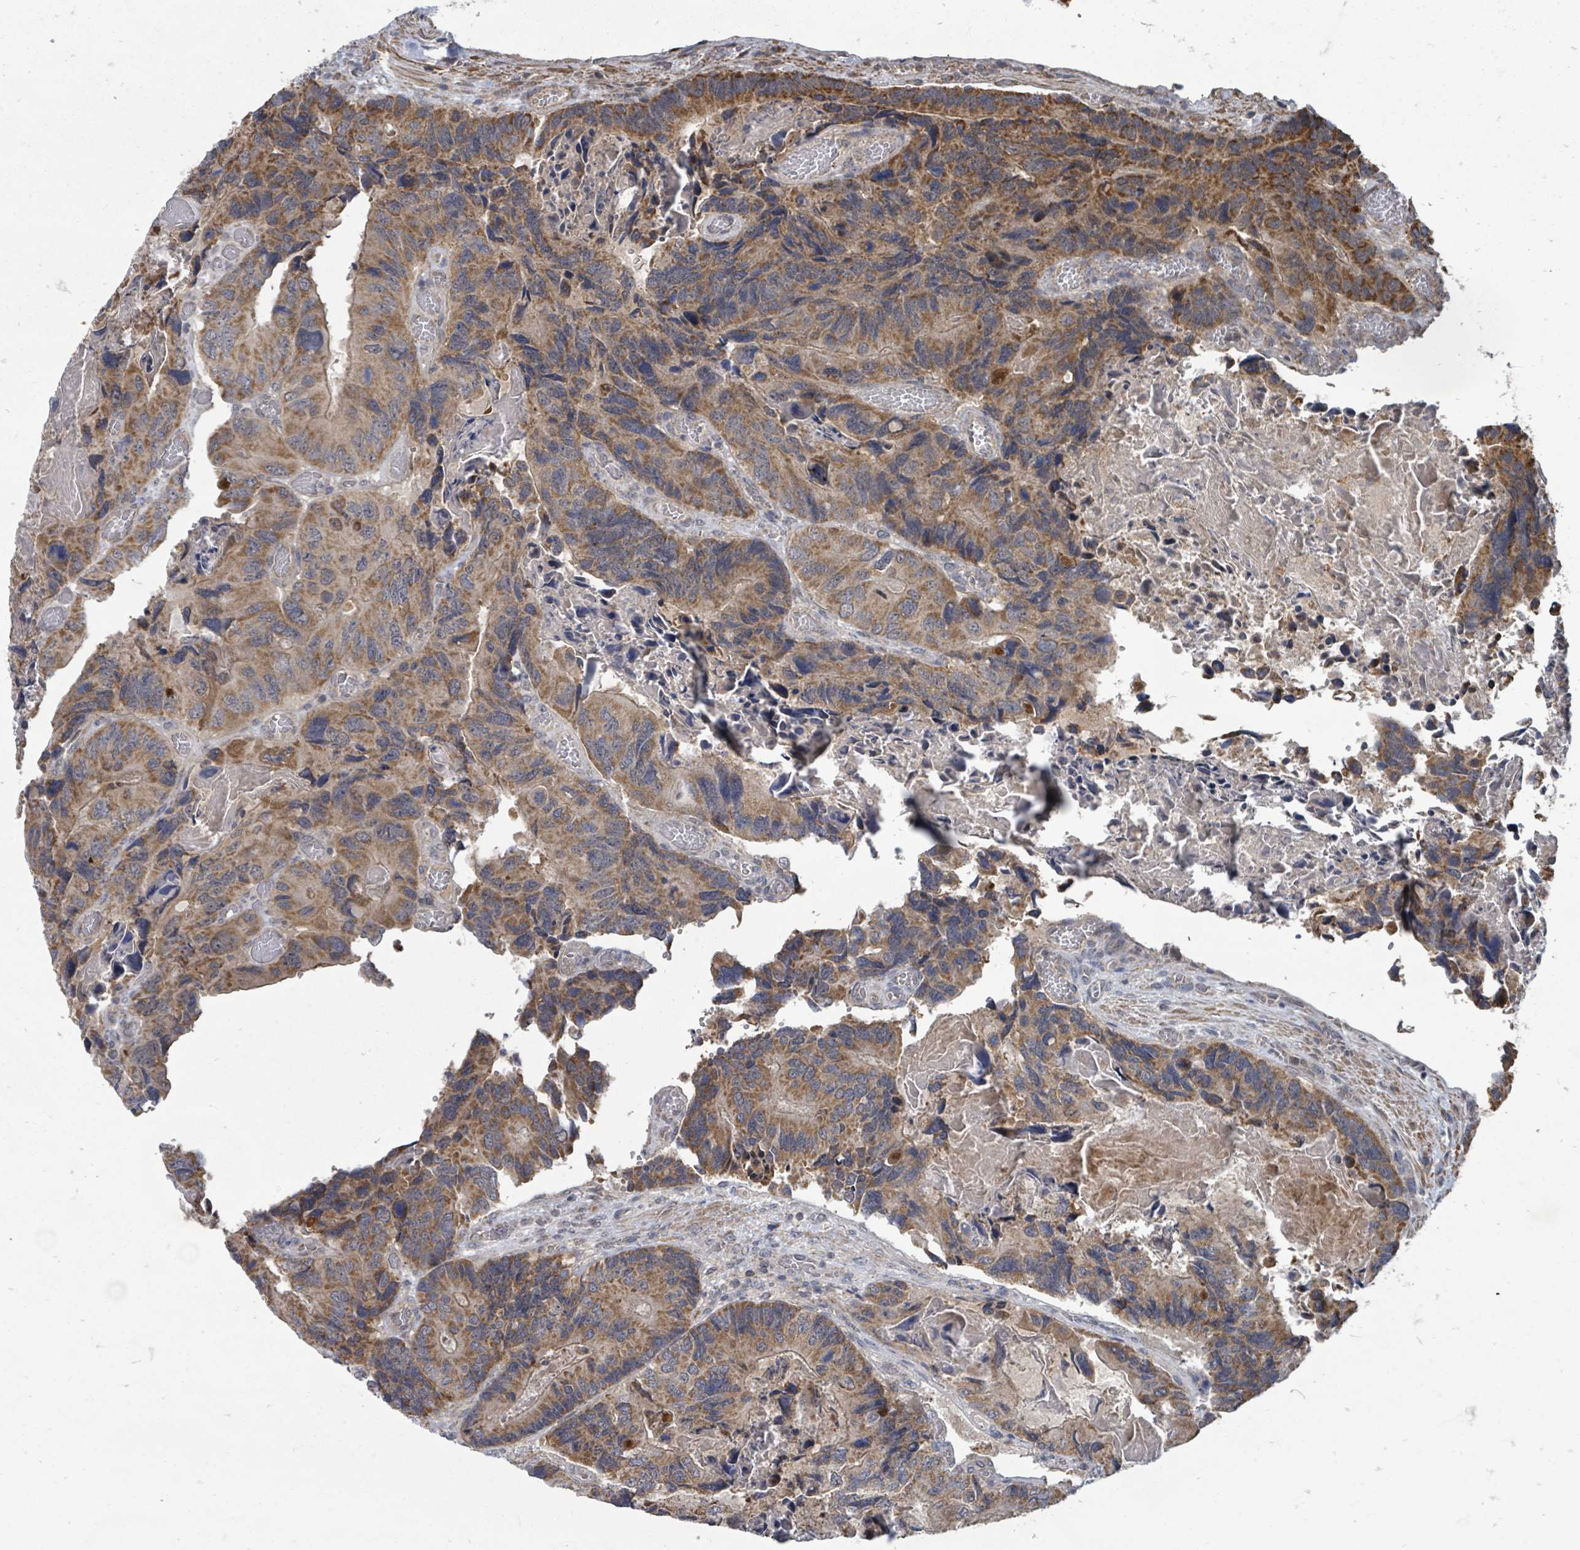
{"staining": {"intensity": "moderate", "quantity": ">75%", "location": "cytoplasmic/membranous"}, "tissue": "colorectal cancer", "cell_type": "Tumor cells", "image_type": "cancer", "snomed": [{"axis": "morphology", "description": "Adenocarcinoma, NOS"}, {"axis": "topography", "description": "Colon"}], "caption": "This photomicrograph shows colorectal cancer (adenocarcinoma) stained with immunohistochemistry to label a protein in brown. The cytoplasmic/membranous of tumor cells show moderate positivity for the protein. Nuclei are counter-stained blue.", "gene": "MAGOHB", "patient": {"sex": "male", "age": 84}}